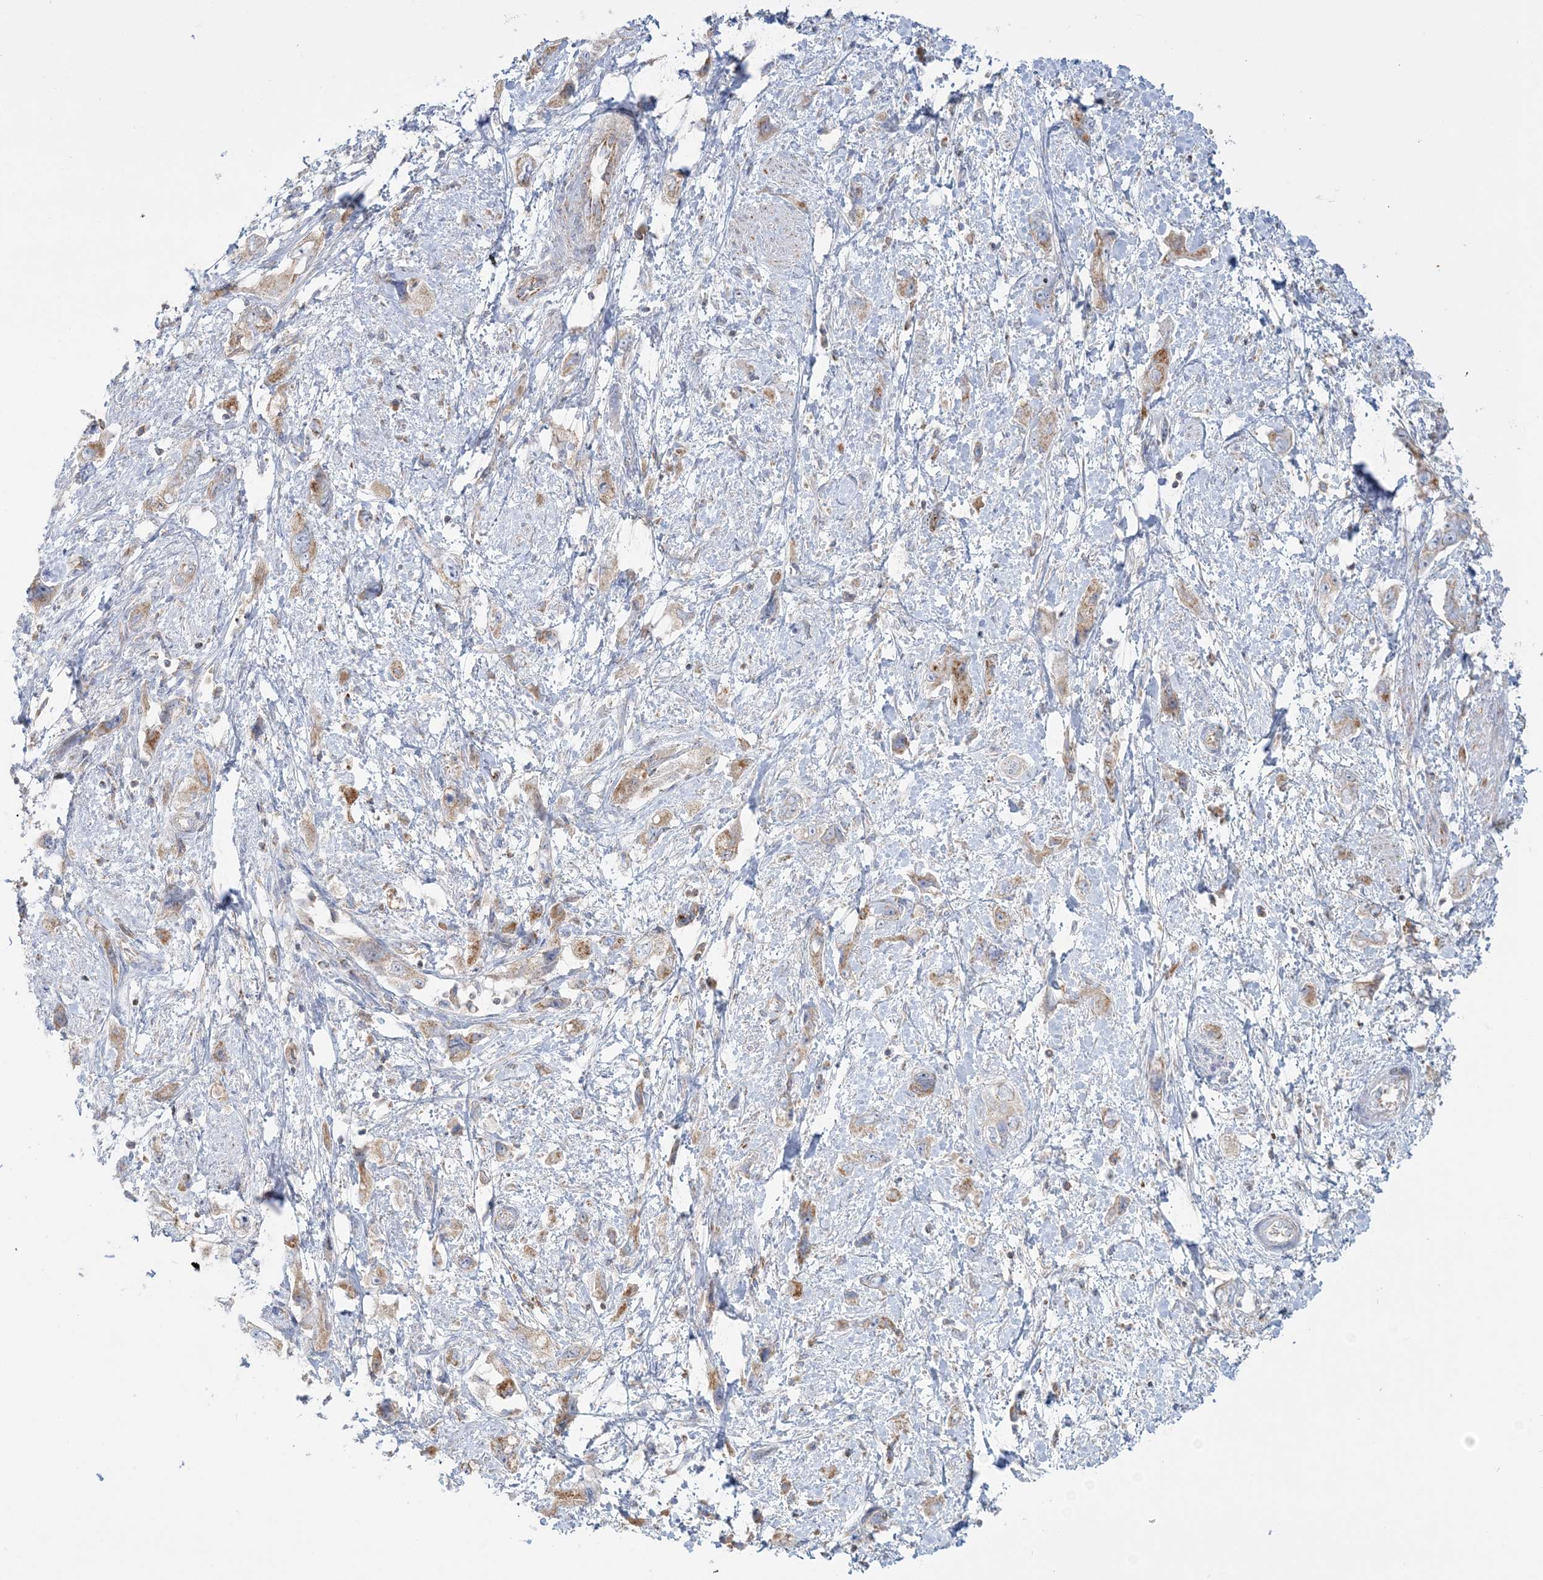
{"staining": {"intensity": "moderate", "quantity": "<25%", "location": "cytoplasmic/membranous"}, "tissue": "pancreatic cancer", "cell_type": "Tumor cells", "image_type": "cancer", "snomed": [{"axis": "morphology", "description": "Adenocarcinoma, NOS"}, {"axis": "topography", "description": "Pancreas"}], "caption": "An IHC histopathology image of tumor tissue is shown. Protein staining in brown shows moderate cytoplasmic/membranous positivity in pancreatic cancer within tumor cells.", "gene": "TBC1D14", "patient": {"sex": "female", "age": 73}}